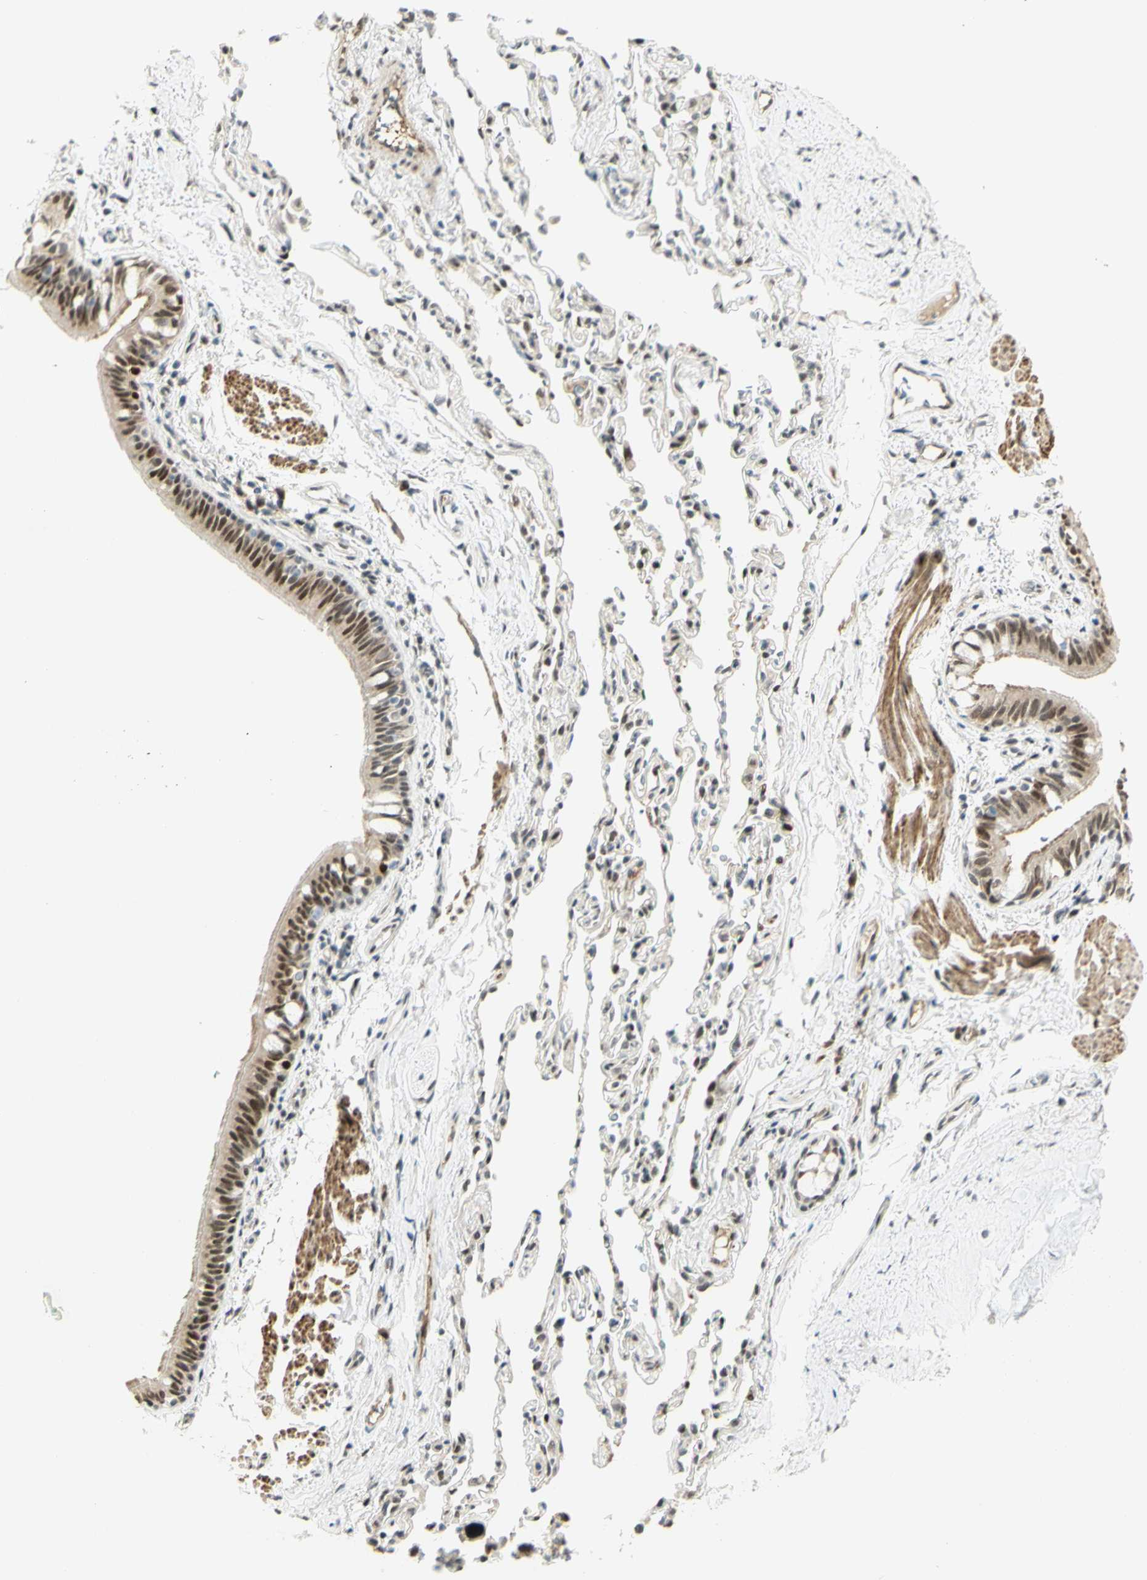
{"staining": {"intensity": "moderate", "quantity": ">75%", "location": "cytoplasmic/membranous,nuclear"}, "tissue": "bronchus", "cell_type": "Respiratory epithelial cells", "image_type": "normal", "snomed": [{"axis": "morphology", "description": "Normal tissue, NOS"}, {"axis": "topography", "description": "Bronchus"}, {"axis": "topography", "description": "Lung"}], "caption": "A brown stain highlights moderate cytoplasmic/membranous,nuclear staining of a protein in respiratory epithelial cells of unremarkable human bronchus.", "gene": "DDX1", "patient": {"sex": "male", "age": 64}}